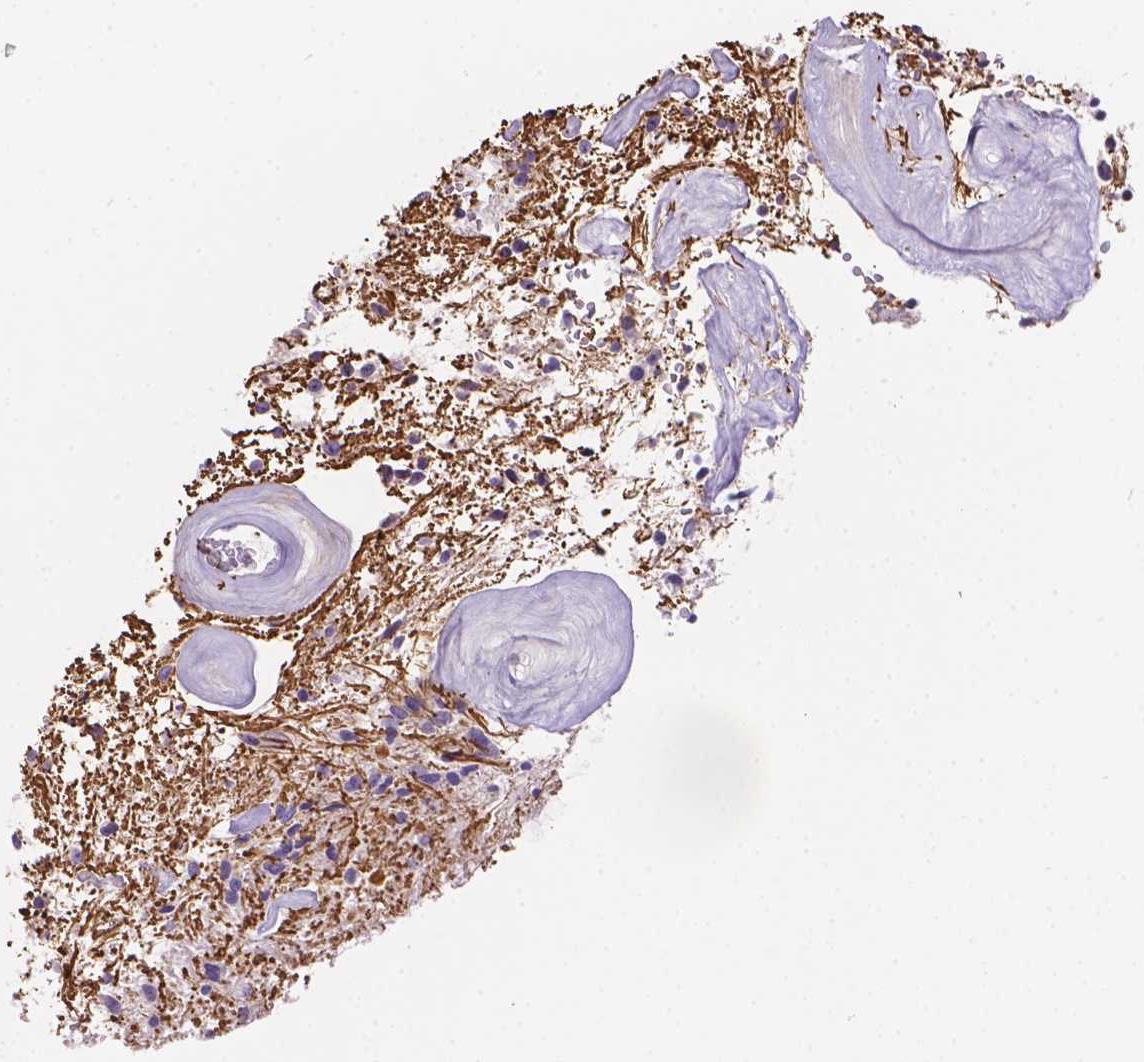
{"staining": {"intensity": "negative", "quantity": "none", "location": "none"}, "tissue": "glioma", "cell_type": "Tumor cells", "image_type": "cancer", "snomed": [{"axis": "morphology", "description": "Glioma, malignant, Low grade"}, {"axis": "topography", "description": "Cerebellum"}], "caption": "DAB (3,3'-diaminobenzidine) immunohistochemical staining of human malignant glioma (low-grade) shows no significant positivity in tumor cells.", "gene": "DMWD", "patient": {"sex": "female", "age": 14}}